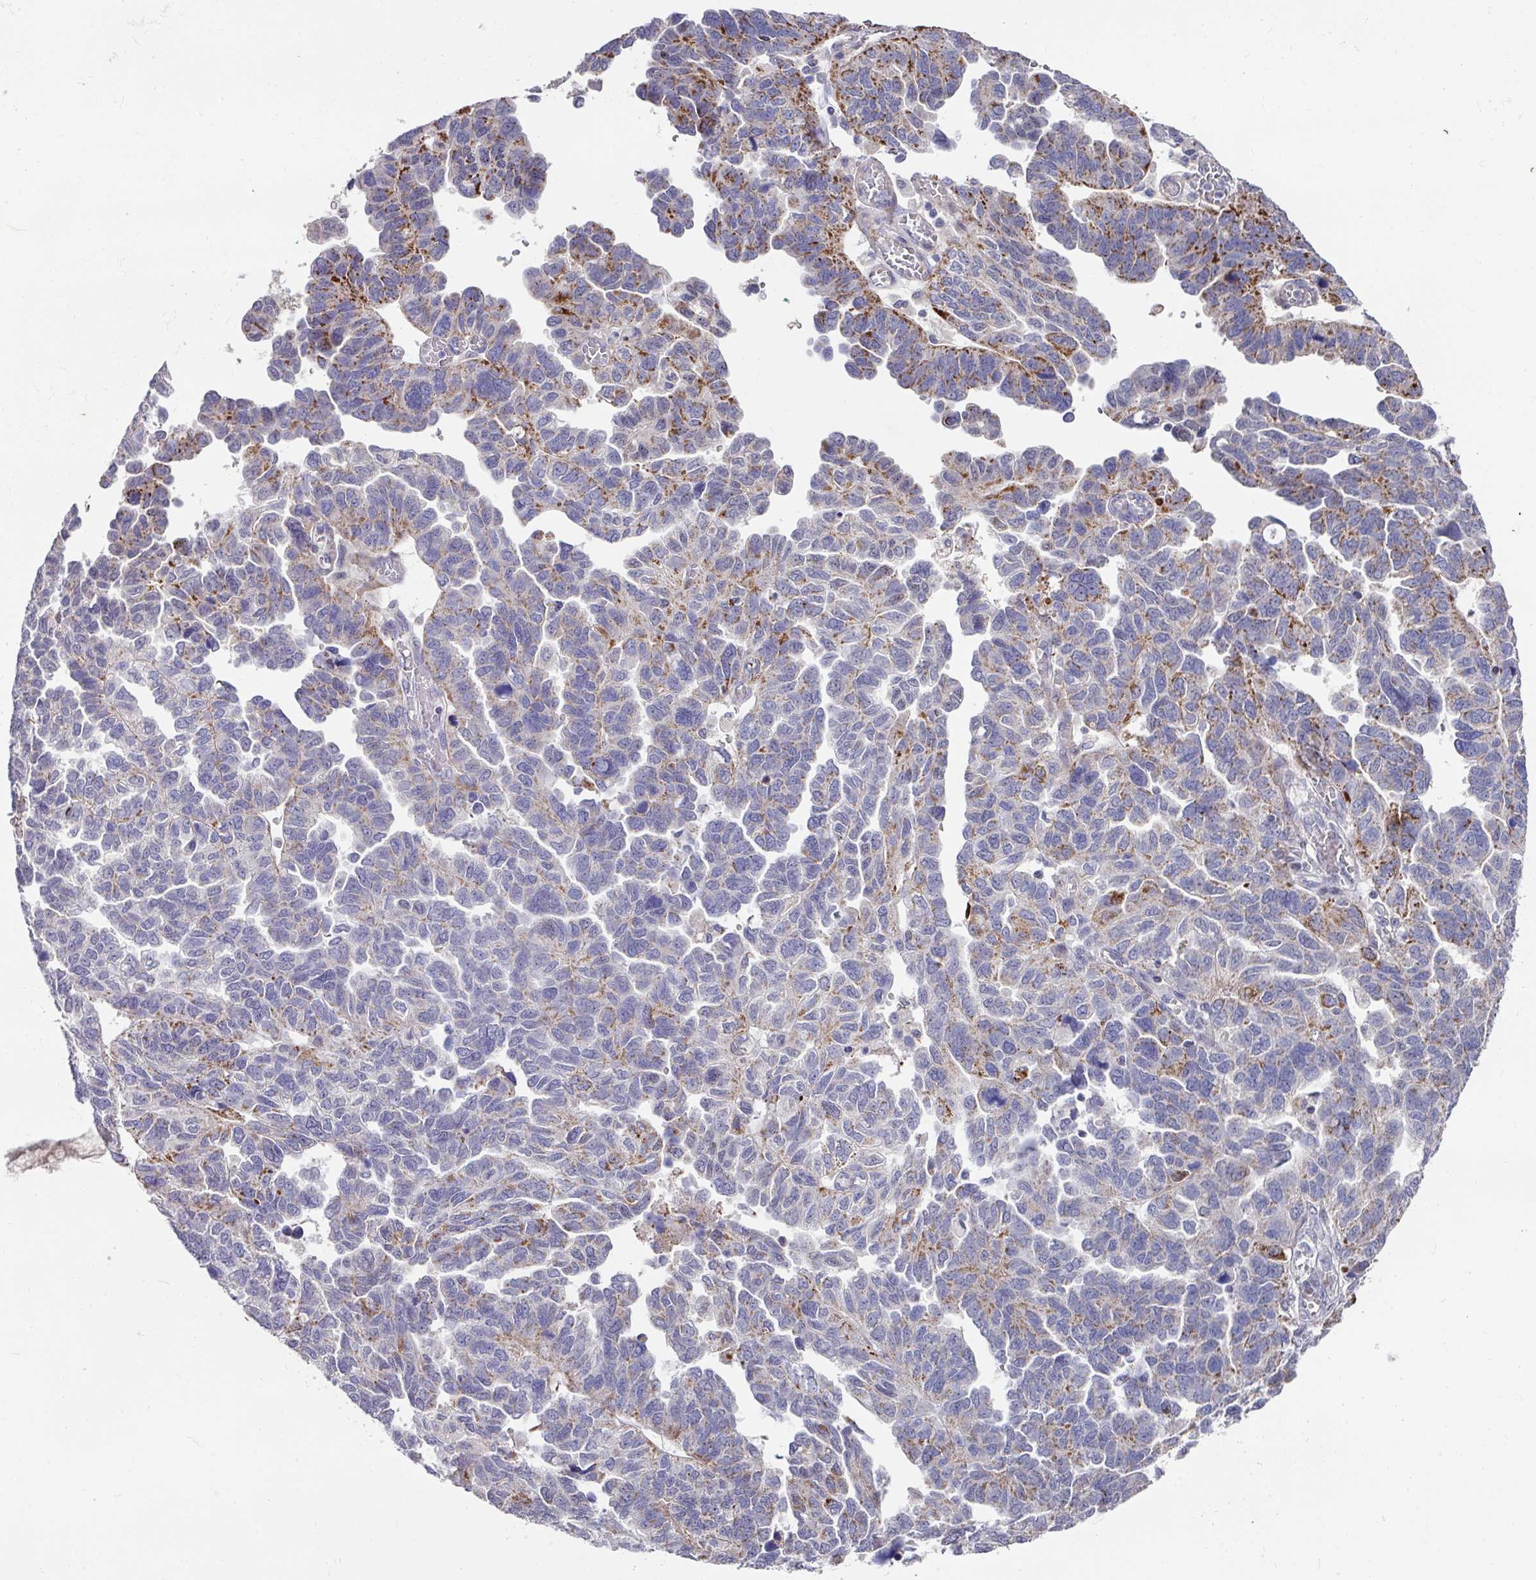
{"staining": {"intensity": "moderate", "quantity": "25%-75%", "location": "cytoplasmic/membranous"}, "tissue": "ovarian cancer", "cell_type": "Tumor cells", "image_type": "cancer", "snomed": [{"axis": "morphology", "description": "Cystadenocarcinoma, serous, NOS"}, {"axis": "topography", "description": "Ovary"}], "caption": "Human ovarian serous cystadenocarcinoma stained with a protein marker displays moderate staining in tumor cells.", "gene": "CBX7", "patient": {"sex": "female", "age": 64}}